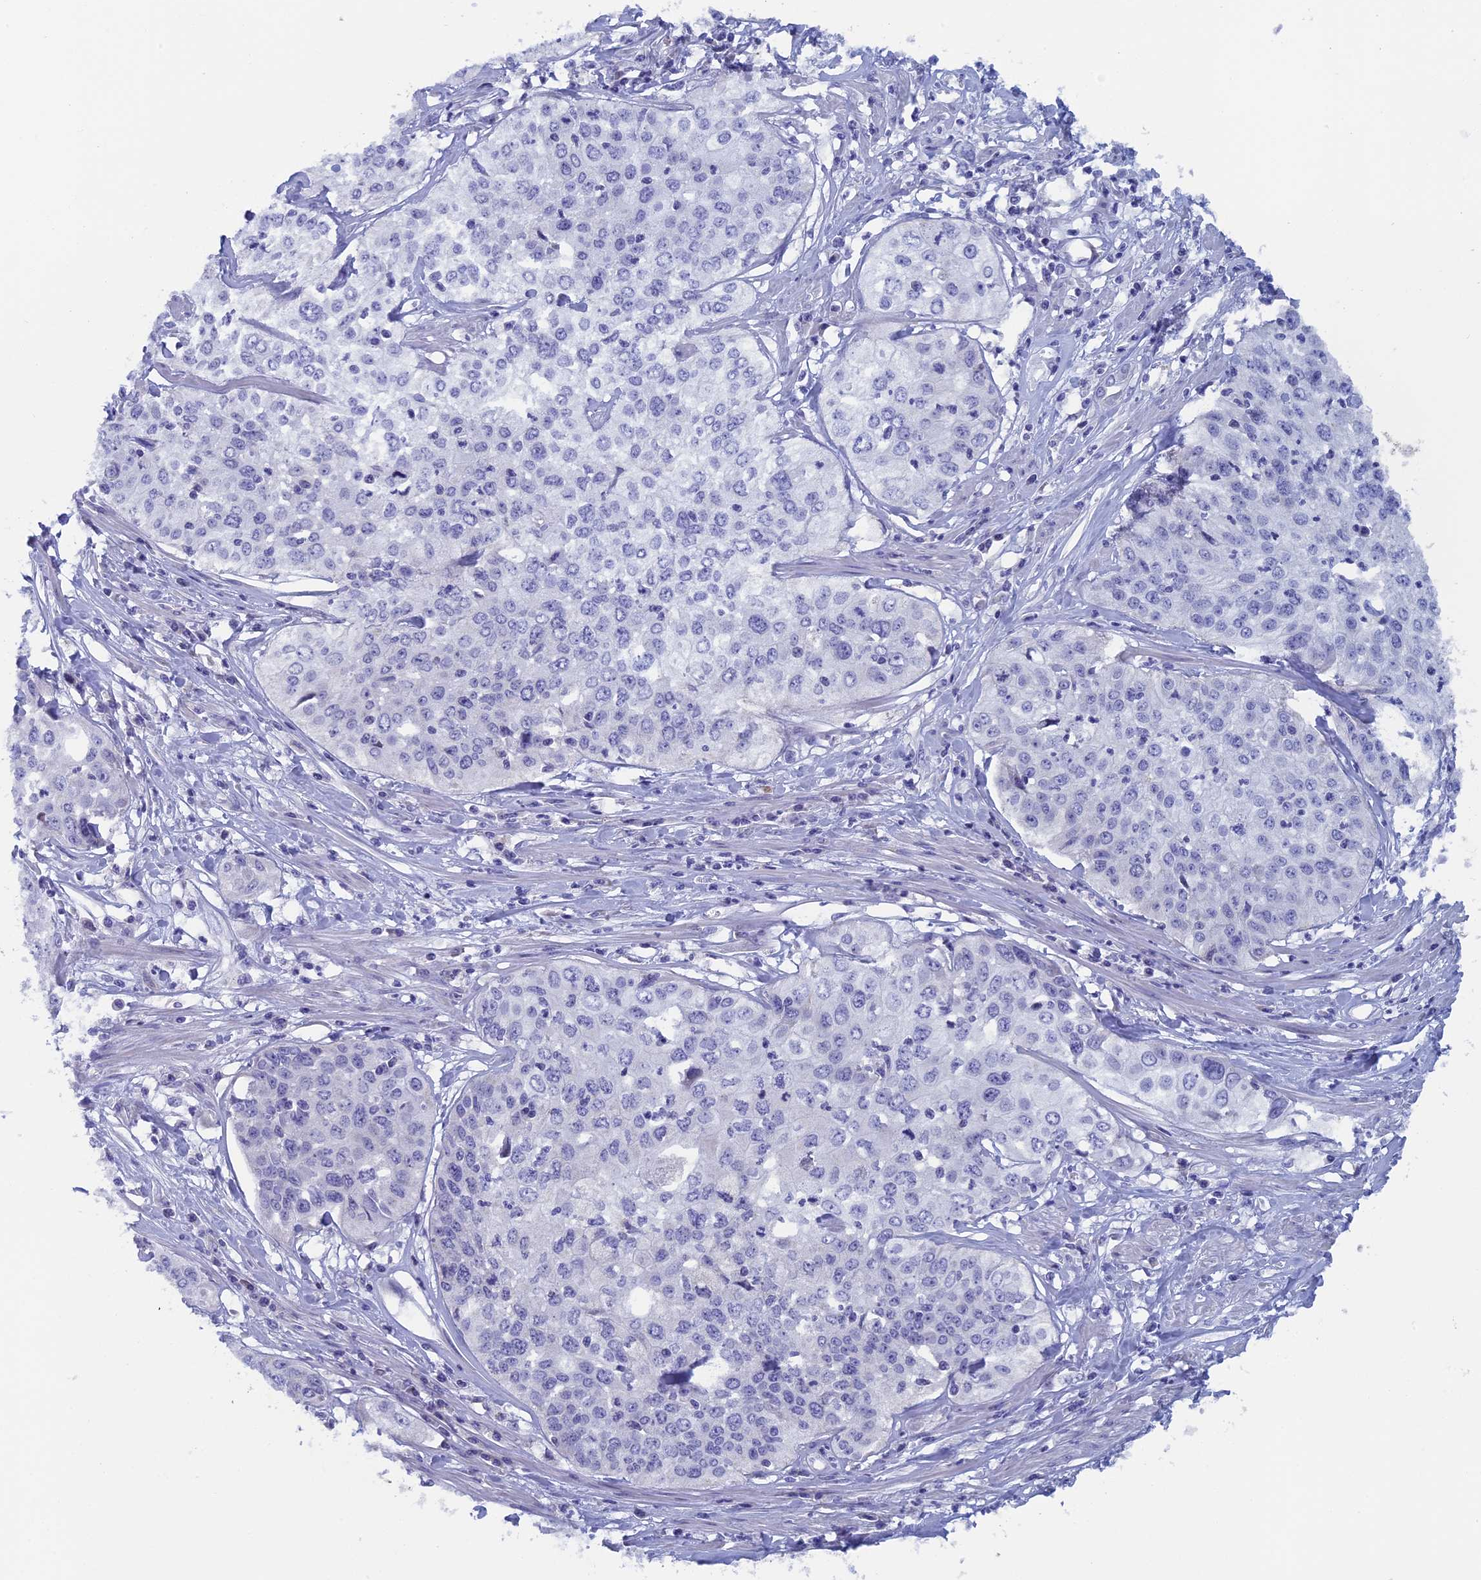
{"staining": {"intensity": "negative", "quantity": "none", "location": "none"}, "tissue": "cervical cancer", "cell_type": "Tumor cells", "image_type": "cancer", "snomed": [{"axis": "morphology", "description": "Squamous cell carcinoma, NOS"}, {"axis": "topography", "description": "Cervix"}], "caption": "High magnification brightfield microscopy of cervical cancer stained with DAB (3,3'-diaminobenzidine) (brown) and counterstained with hematoxylin (blue): tumor cells show no significant staining.", "gene": "NIBAN3", "patient": {"sex": "female", "age": 31}}